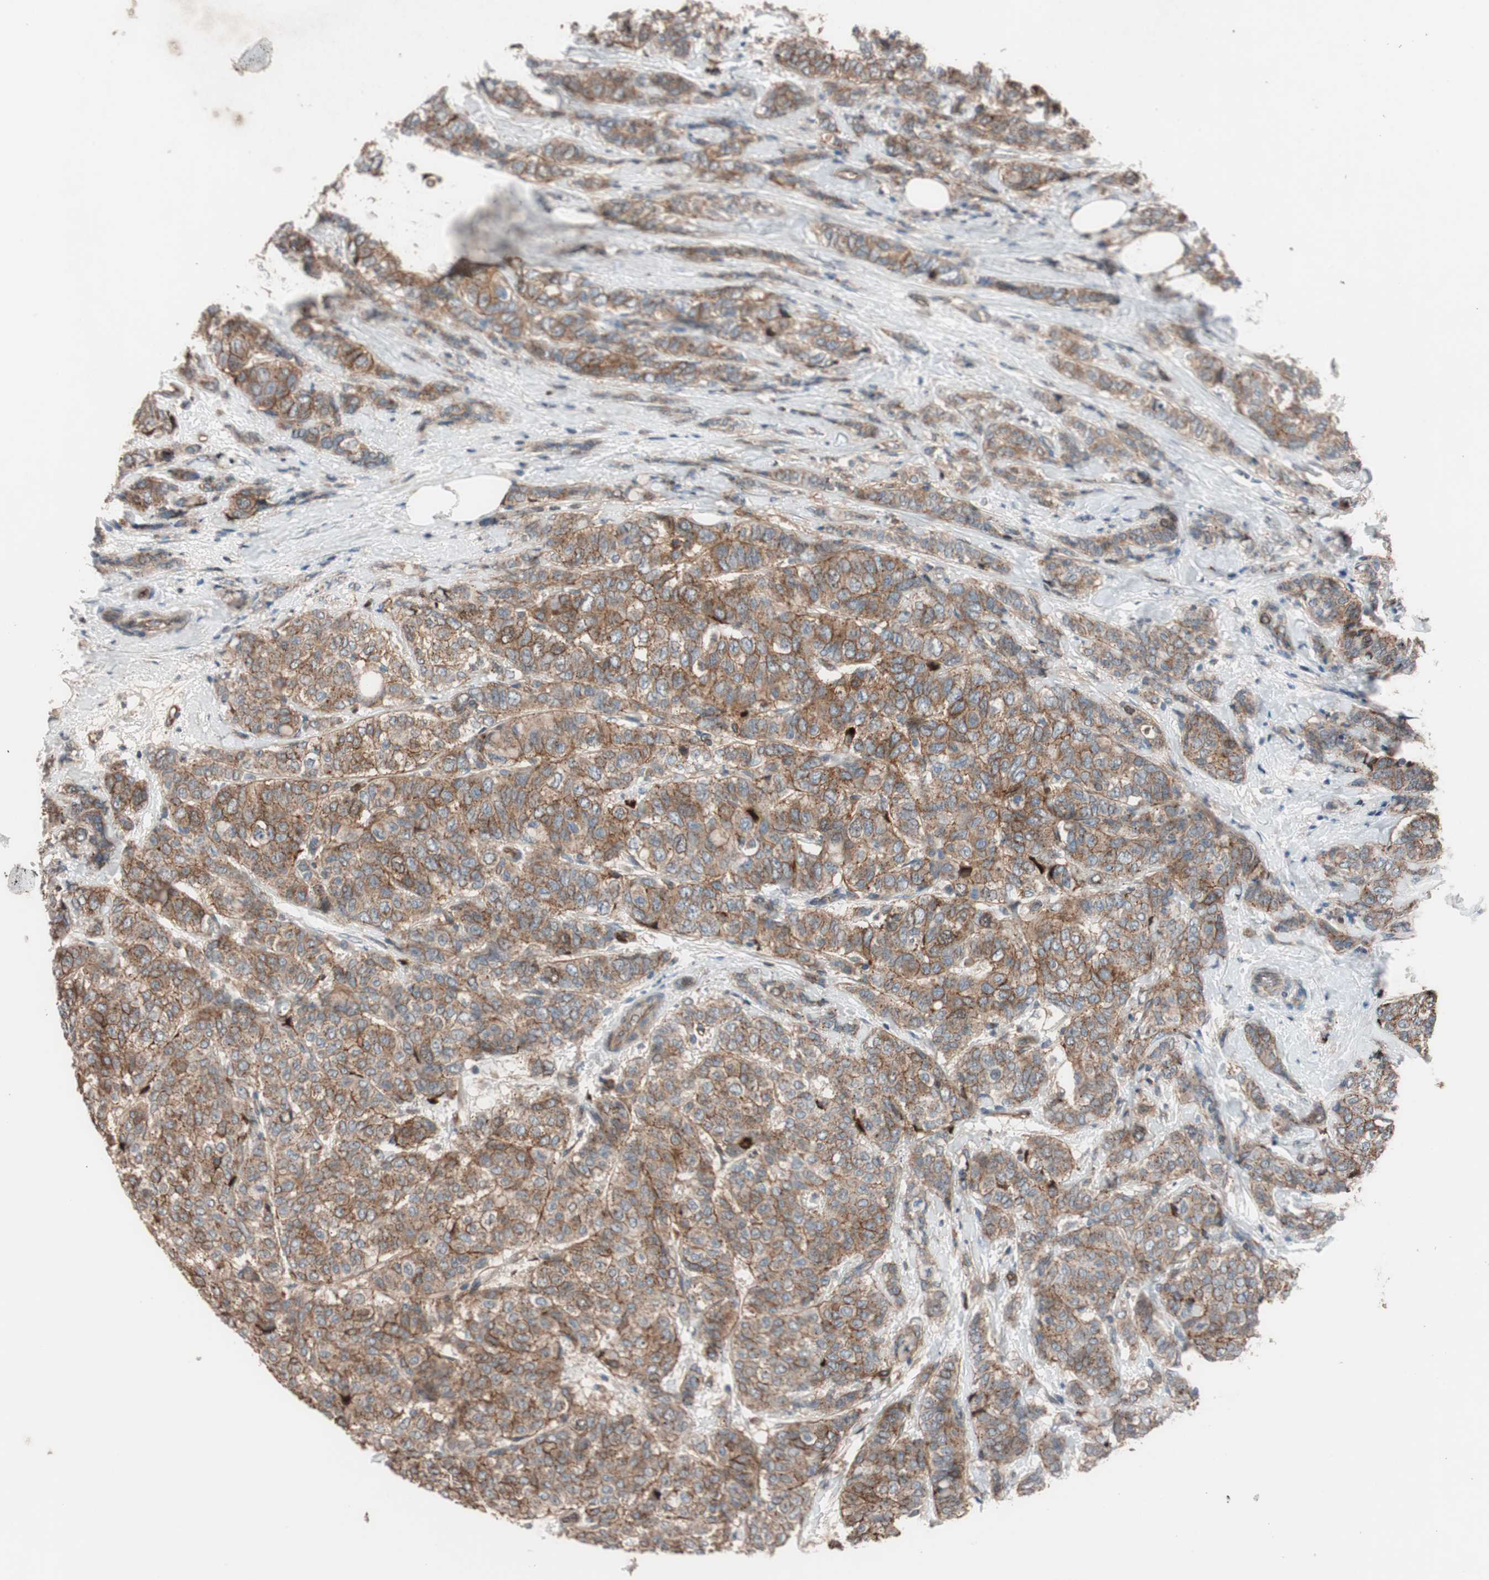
{"staining": {"intensity": "moderate", "quantity": ">75%", "location": "cytoplasmic/membranous"}, "tissue": "breast cancer", "cell_type": "Tumor cells", "image_type": "cancer", "snomed": [{"axis": "morphology", "description": "Lobular carcinoma"}, {"axis": "topography", "description": "Breast"}], "caption": "Approximately >75% of tumor cells in breast cancer show moderate cytoplasmic/membranous protein expression as visualized by brown immunohistochemical staining.", "gene": "SDC4", "patient": {"sex": "female", "age": 60}}